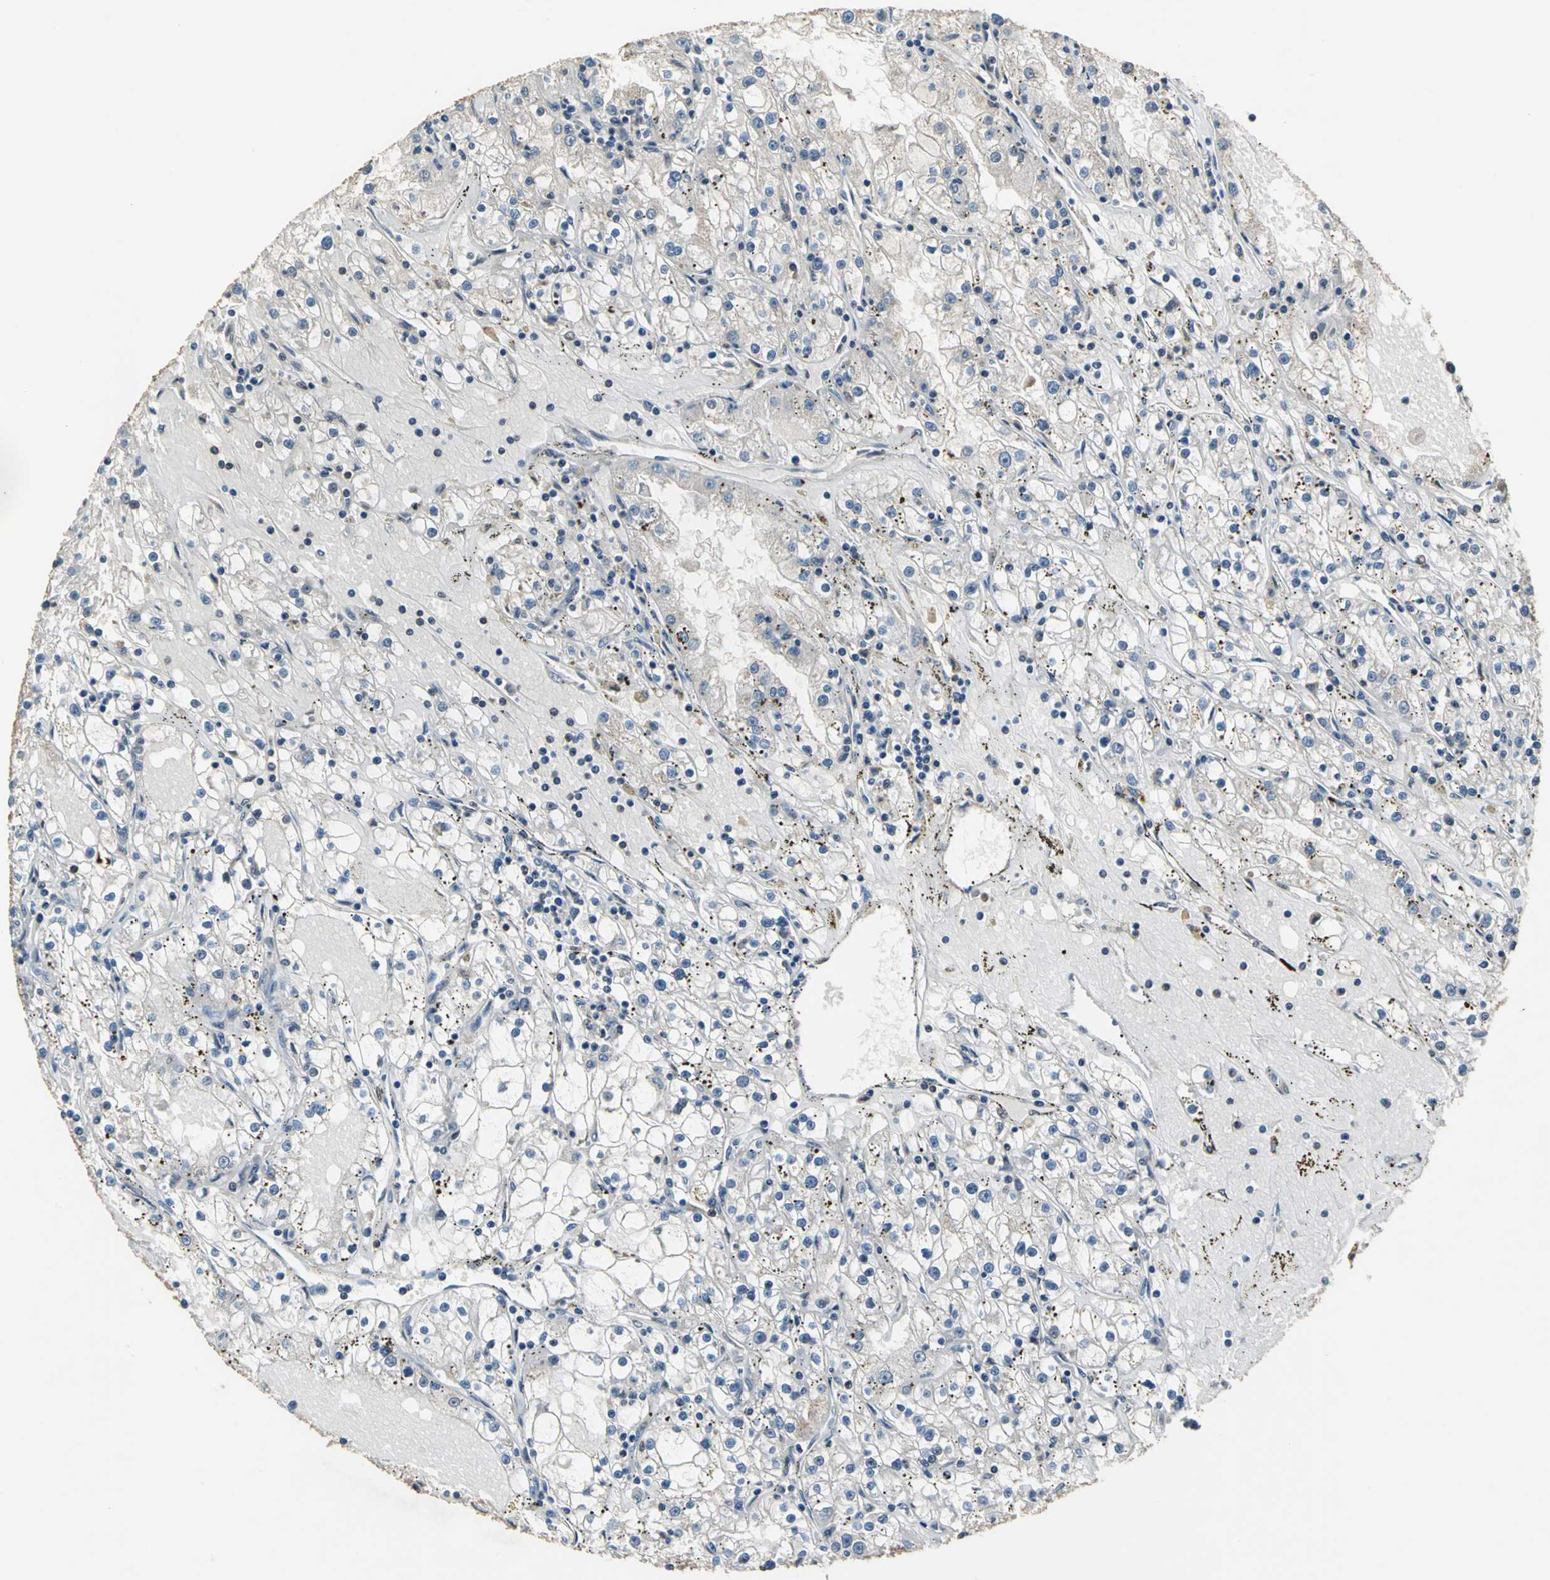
{"staining": {"intensity": "negative", "quantity": "none", "location": "none"}, "tissue": "renal cancer", "cell_type": "Tumor cells", "image_type": "cancer", "snomed": [{"axis": "morphology", "description": "Adenocarcinoma, NOS"}, {"axis": "topography", "description": "Kidney"}], "caption": "Tumor cells are negative for protein expression in human renal cancer (adenocarcinoma).", "gene": "EIF2B2", "patient": {"sex": "male", "age": 56}}